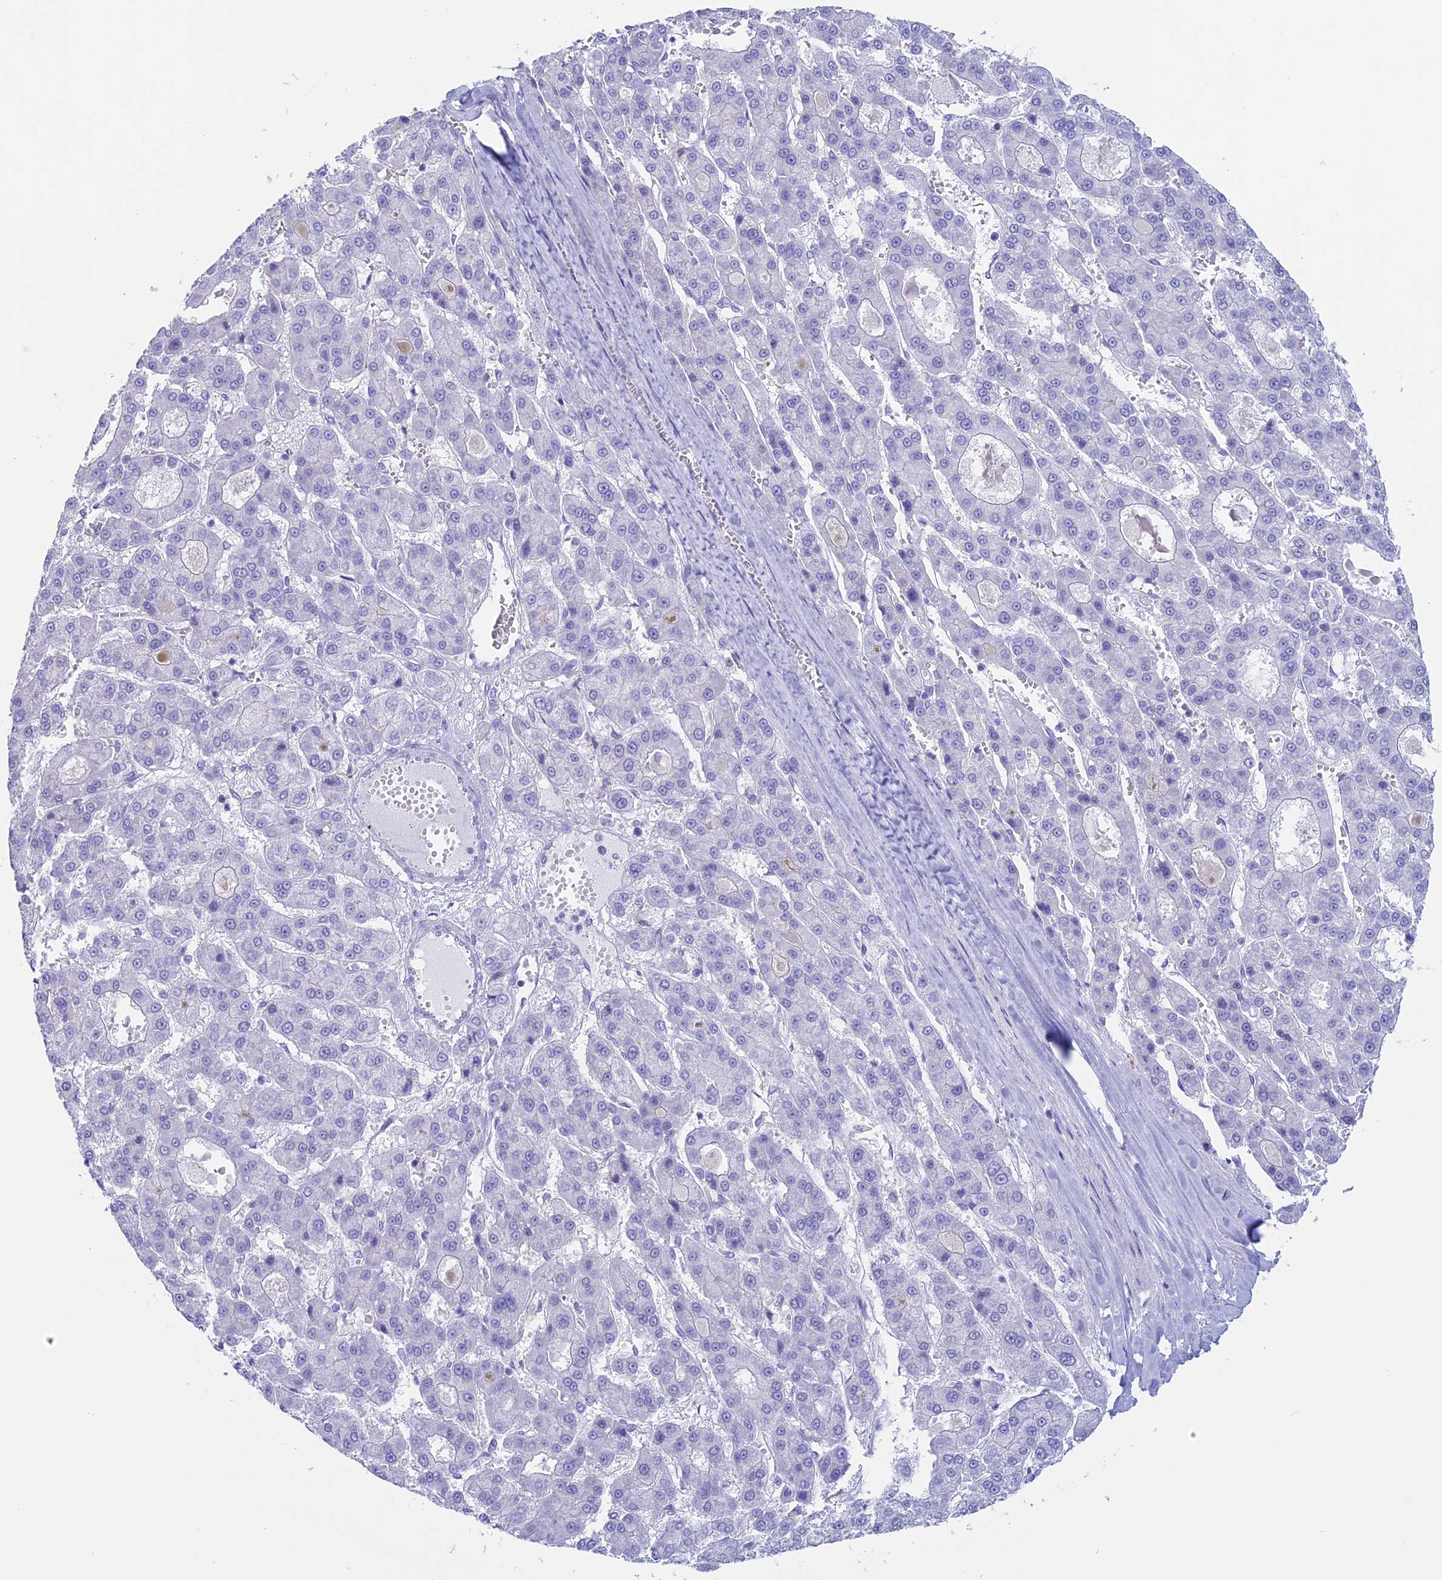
{"staining": {"intensity": "negative", "quantity": "none", "location": "none"}, "tissue": "liver cancer", "cell_type": "Tumor cells", "image_type": "cancer", "snomed": [{"axis": "morphology", "description": "Carcinoma, Hepatocellular, NOS"}, {"axis": "topography", "description": "Liver"}], "caption": "Immunohistochemistry (IHC) histopathology image of liver cancer (hepatocellular carcinoma) stained for a protein (brown), which exhibits no positivity in tumor cells.", "gene": "RP1", "patient": {"sex": "male", "age": 70}}